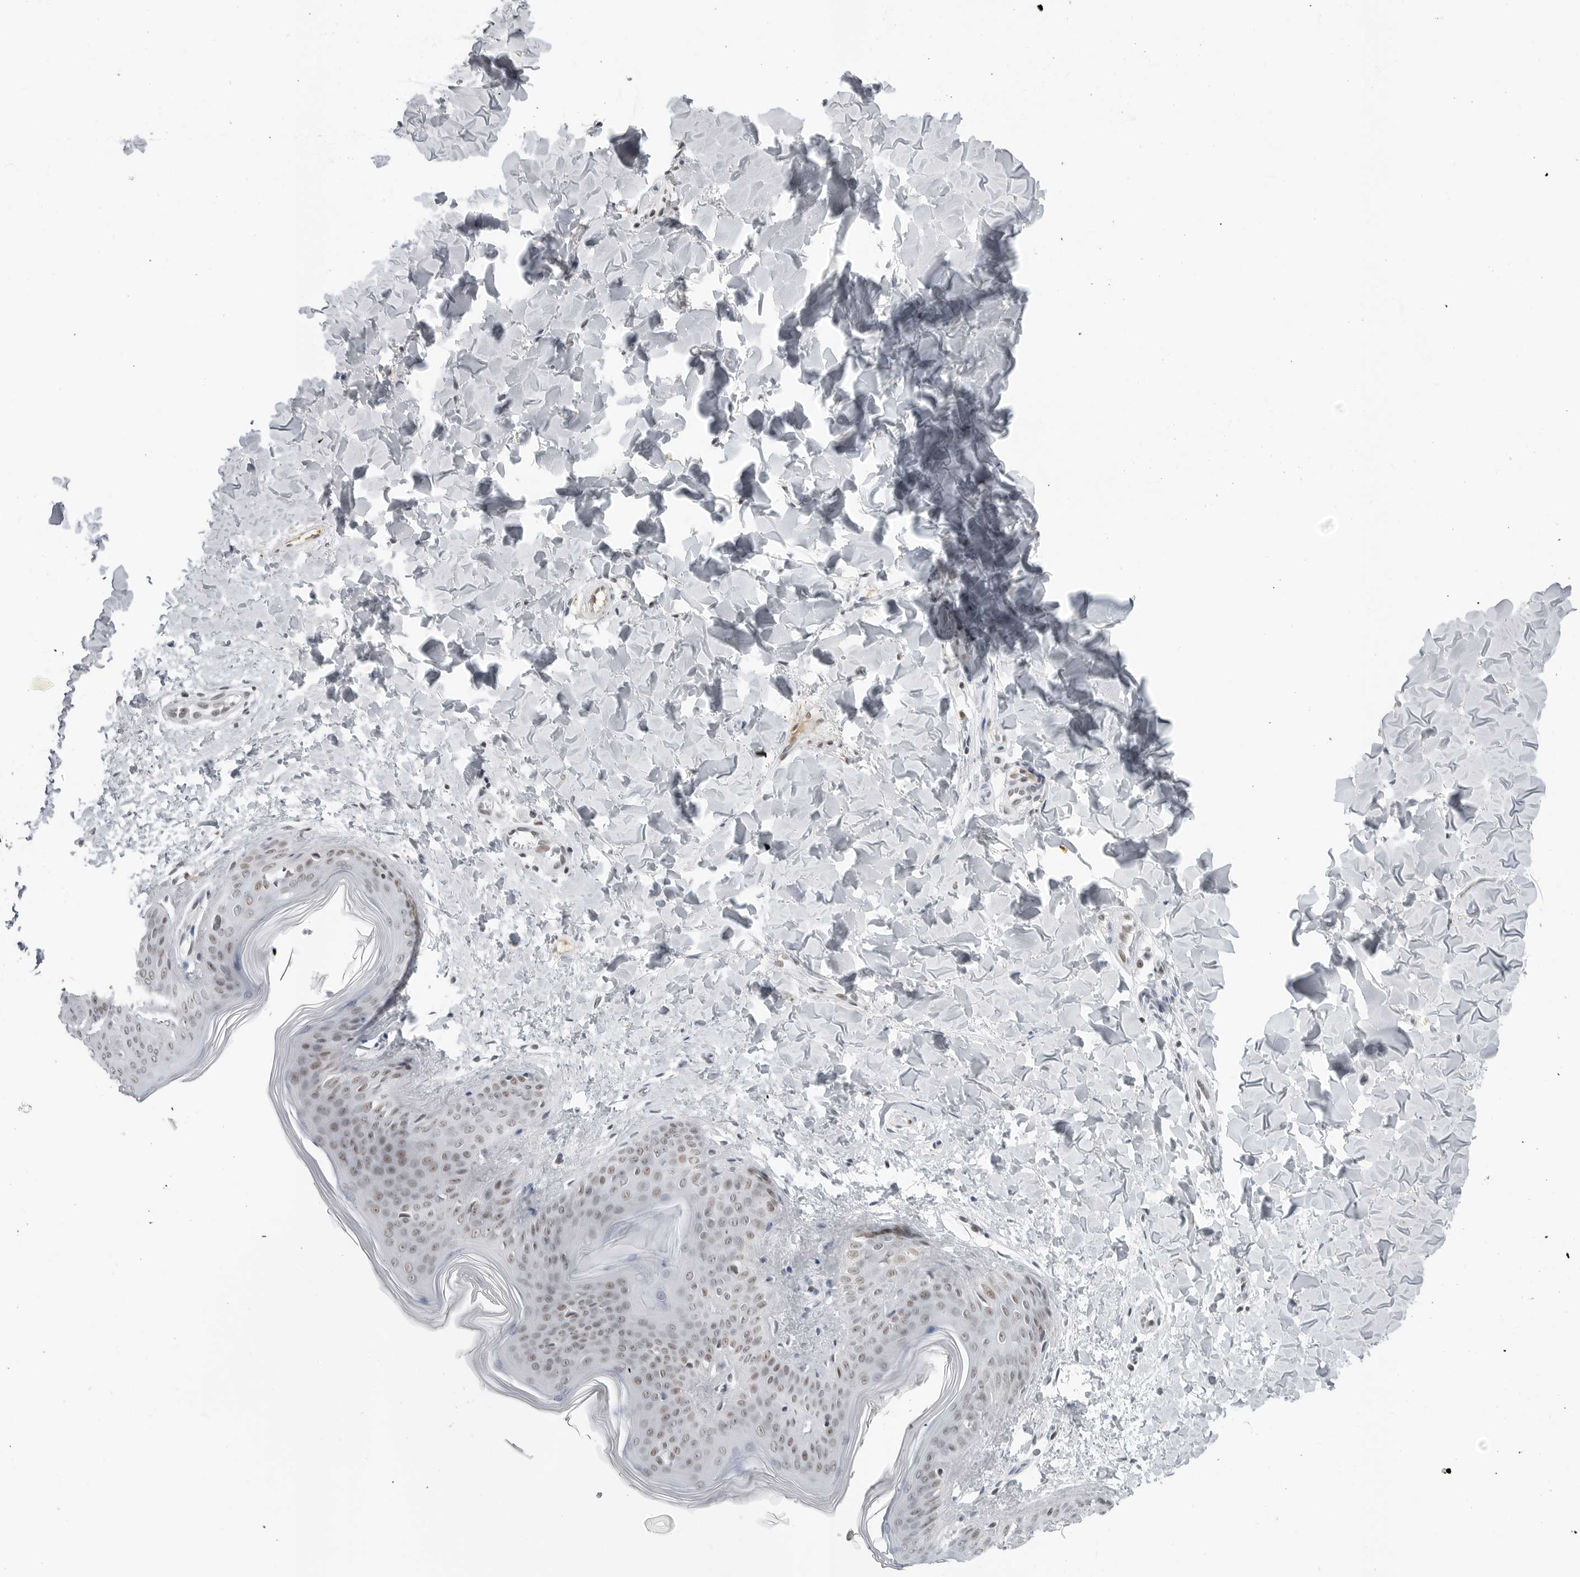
{"staining": {"intensity": "weak", "quantity": "25%-75%", "location": "nuclear"}, "tissue": "skin", "cell_type": "Fibroblasts", "image_type": "normal", "snomed": [{"axis": "morphology", "description": "Normal tissue, NOS"}, {"axis": "topography", "description": "Skin"}], "caption": "High-magnification brightfield microscopy of benign skin stained with DAB (3,3'-diaminobenzidine) (brown) and counterstained with hematoxylin (blue). fibroblasts exhibit weak nuclear expression is present in approximately25%-75% of cells. (DAB (3,3'-diaminobenzidine) IHC with brightfield microscopy, high magnification).", "gene": "WRAP53", "patient": {"sex": "female", "age": 17}}